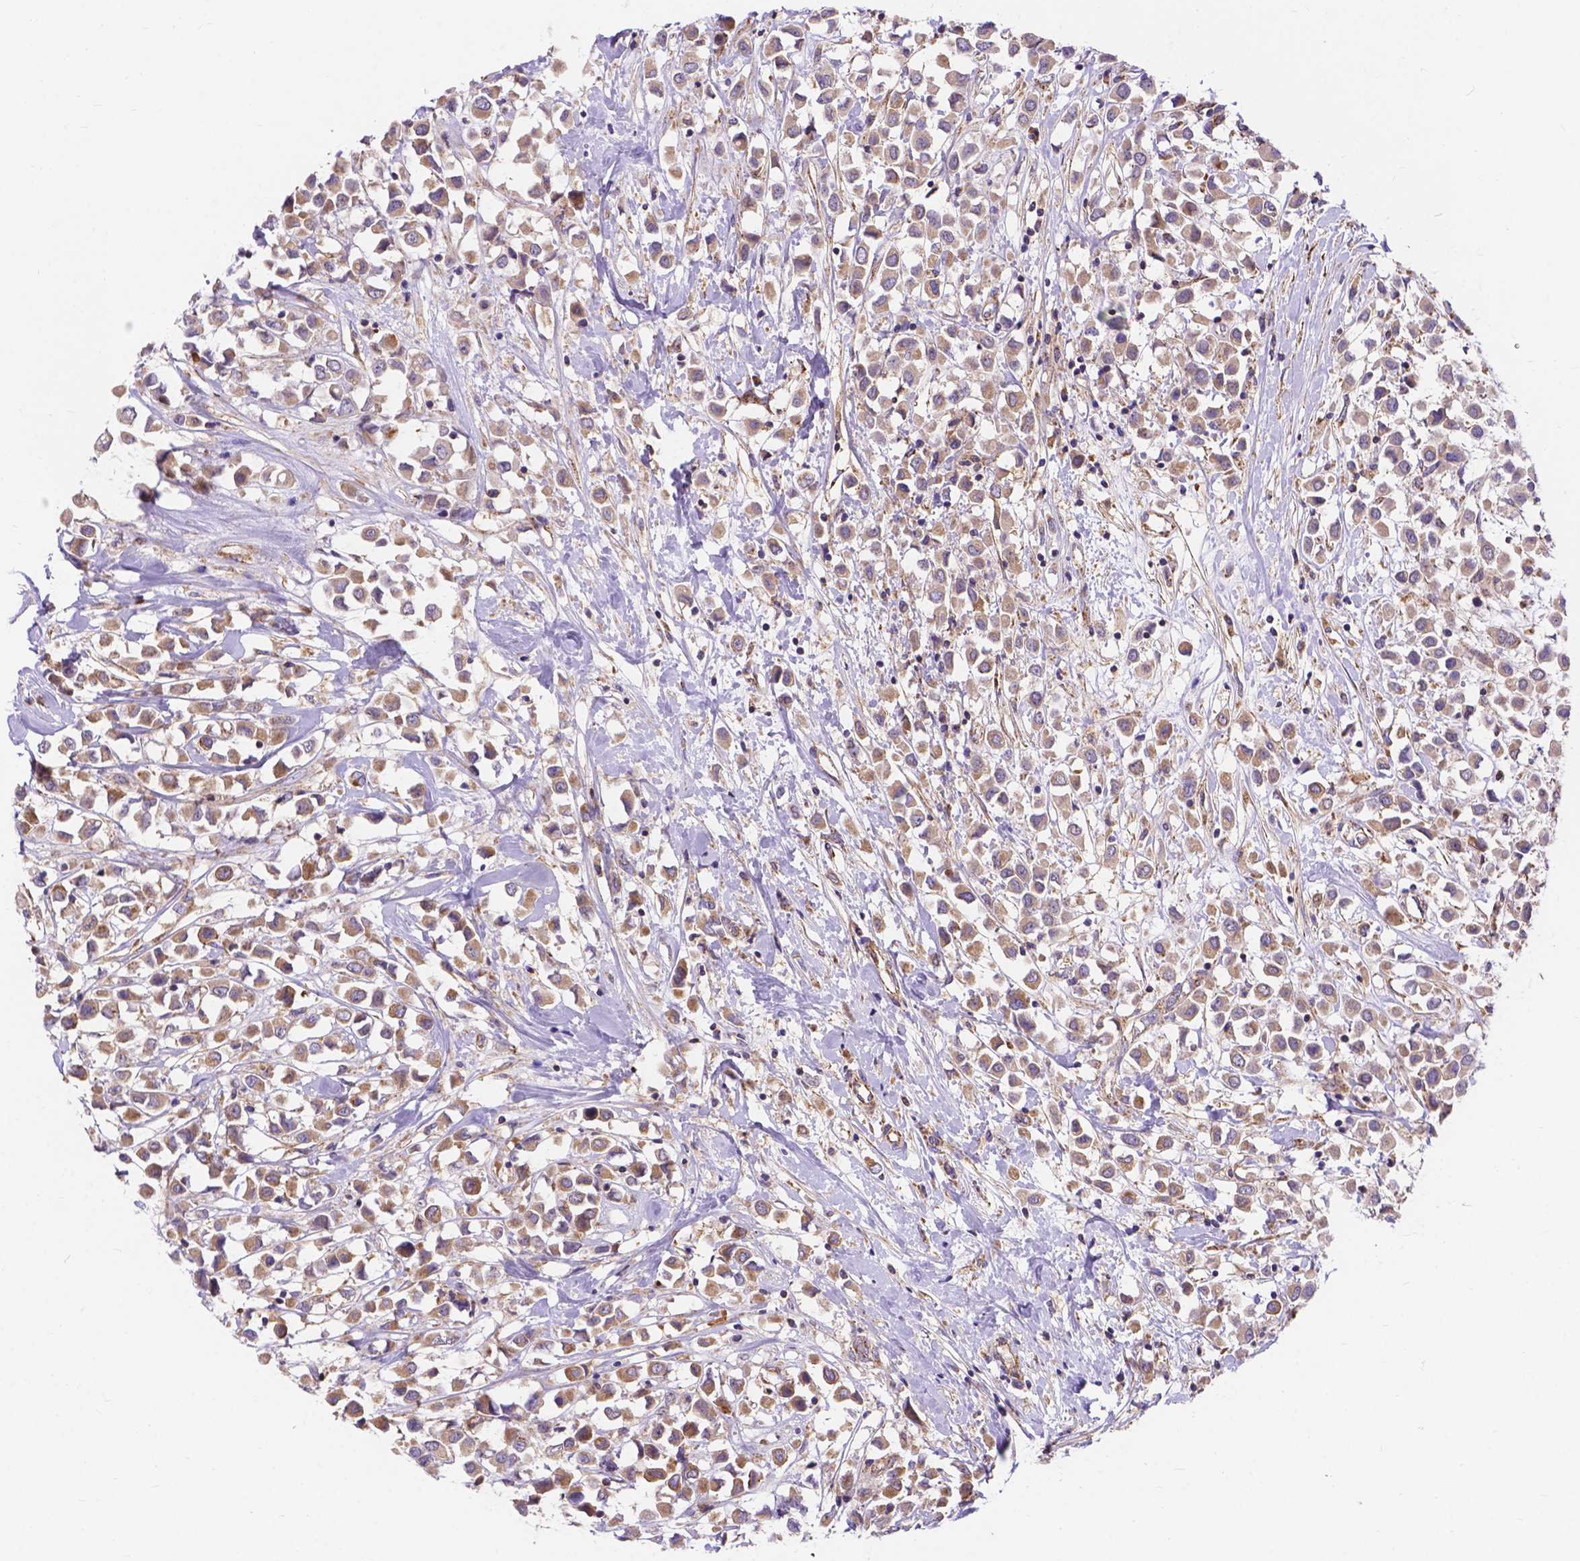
{"staining": {"intensity": "moderate", "quantity": ">75%", "location": "cytoplasmic/membranous"}, "tissue": "breast cancer", "cell_type": "Tumor cells", "image_type": "cancer", "snomed": [{"axis": "morphology", "description": "Duct carcinoma"}, {"axis": "topography", "description": "Breast"}], "caption": "A brown stain highlights moderate cytoplasmic/membranous staining of a protein in breast intraductal carcinoma tumor cells. Nuclei are stained in blue.", "gene": "AK3", "patient": {"sex": "female", "age": 61}}